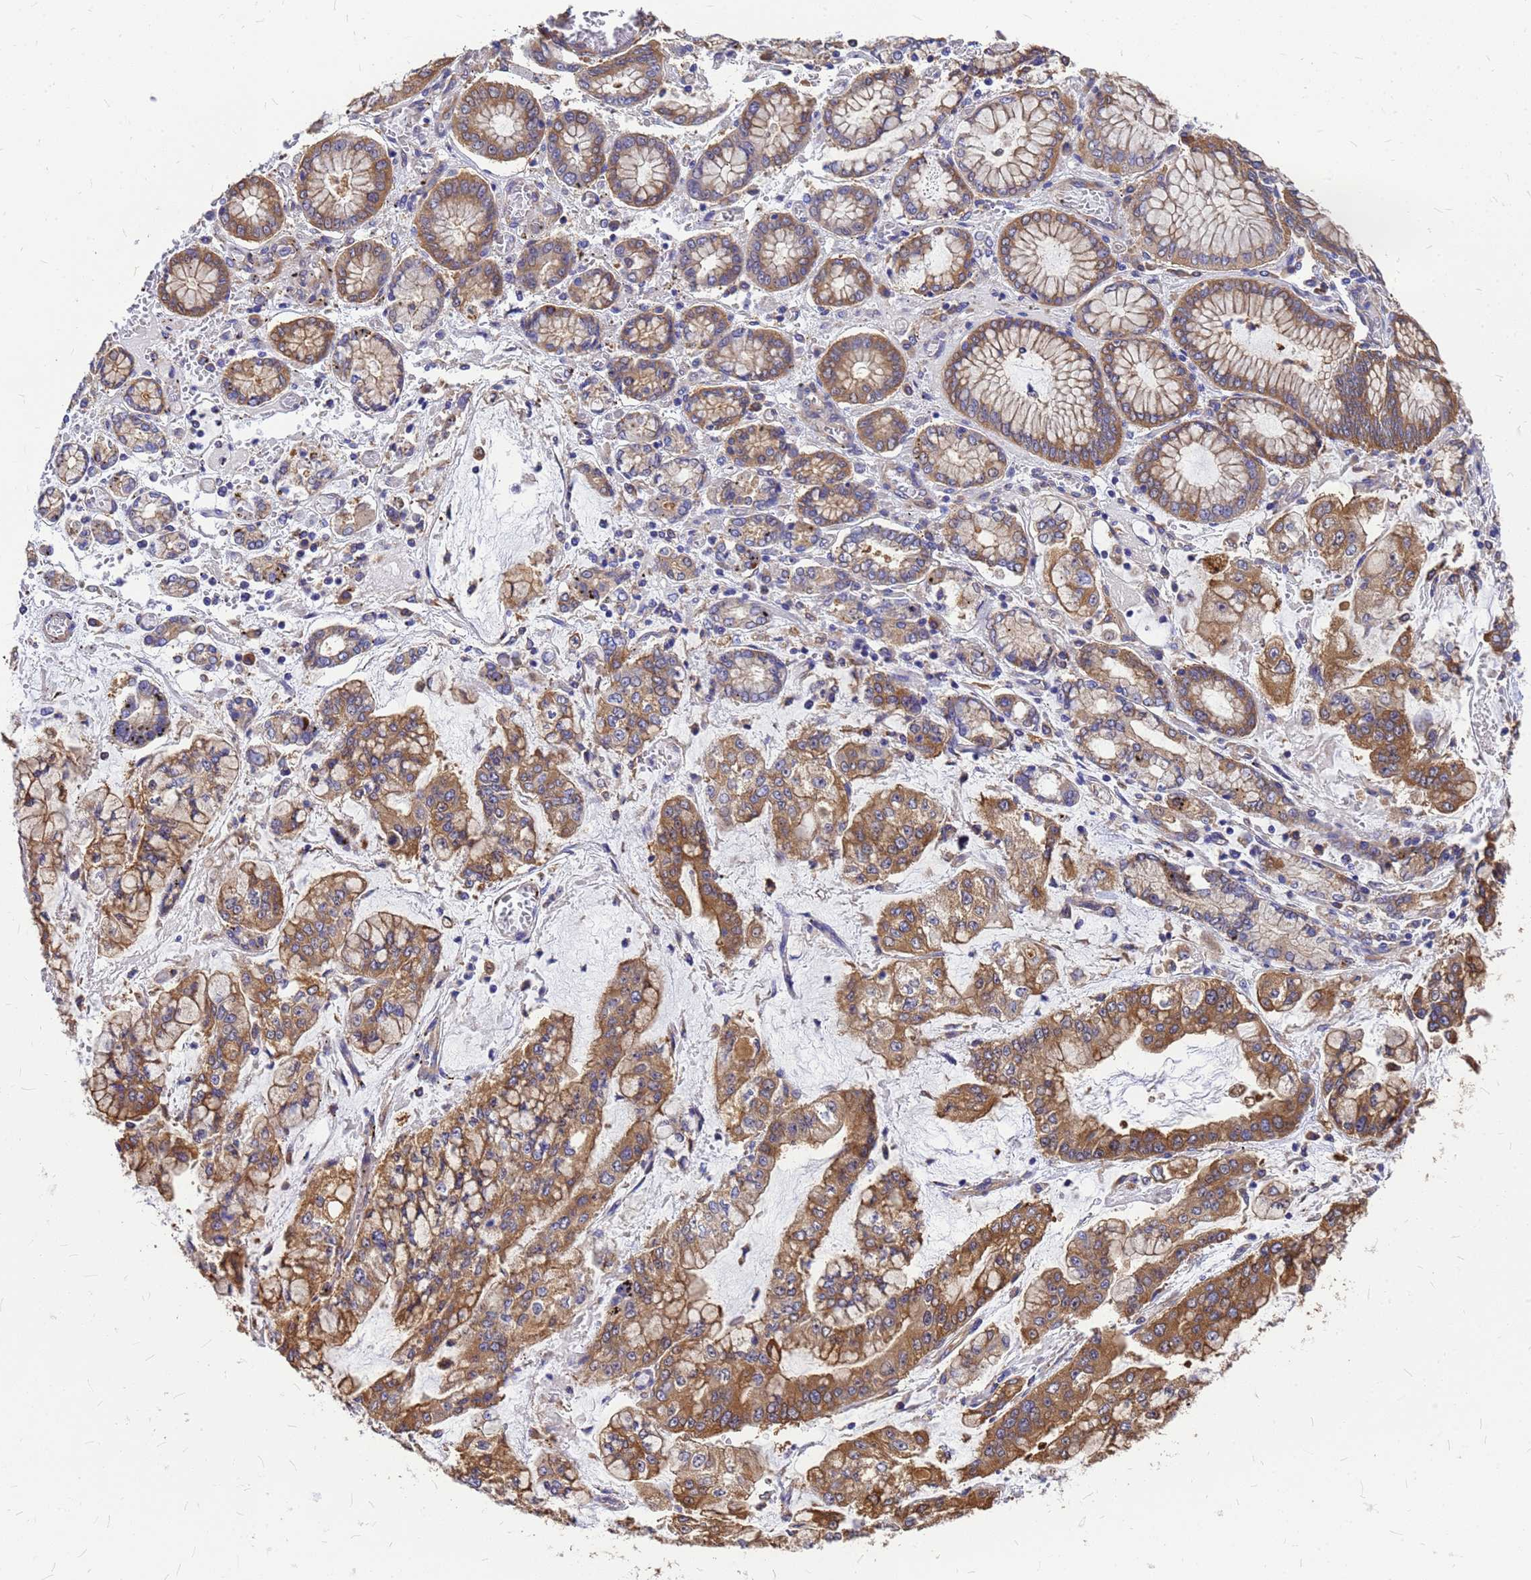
{"staining": {"intensity": "moderate", "quantity": ">75%", "location": "cytoplasmic/membranous"}, "tissue": "stomach cancer", "cell_type": "Tumor cells", "image_type": "cancer", "snomed": [{"axis": "morphology", "description": "Normal tissue, NOS"}, {"axis": "morphology", "description": "Adenocarcinoma, NOS"}, {"axis": "topography", "description": "Stomach, upper"}, {"axis": "topography", "description": "Stomach"}], "caption": "Immunohistochemistry (IHC) of stomach adenocarcinoma displays medium levels of moderate cytoplasmic/membranous expression in approximately >75% of tumor cells. Immunohistochemistry (IHC) stains the protein of interest in brown and the nuclei are stained blue.", "gene": "GID4", "patient": {"sex": "male", "age": 76}}